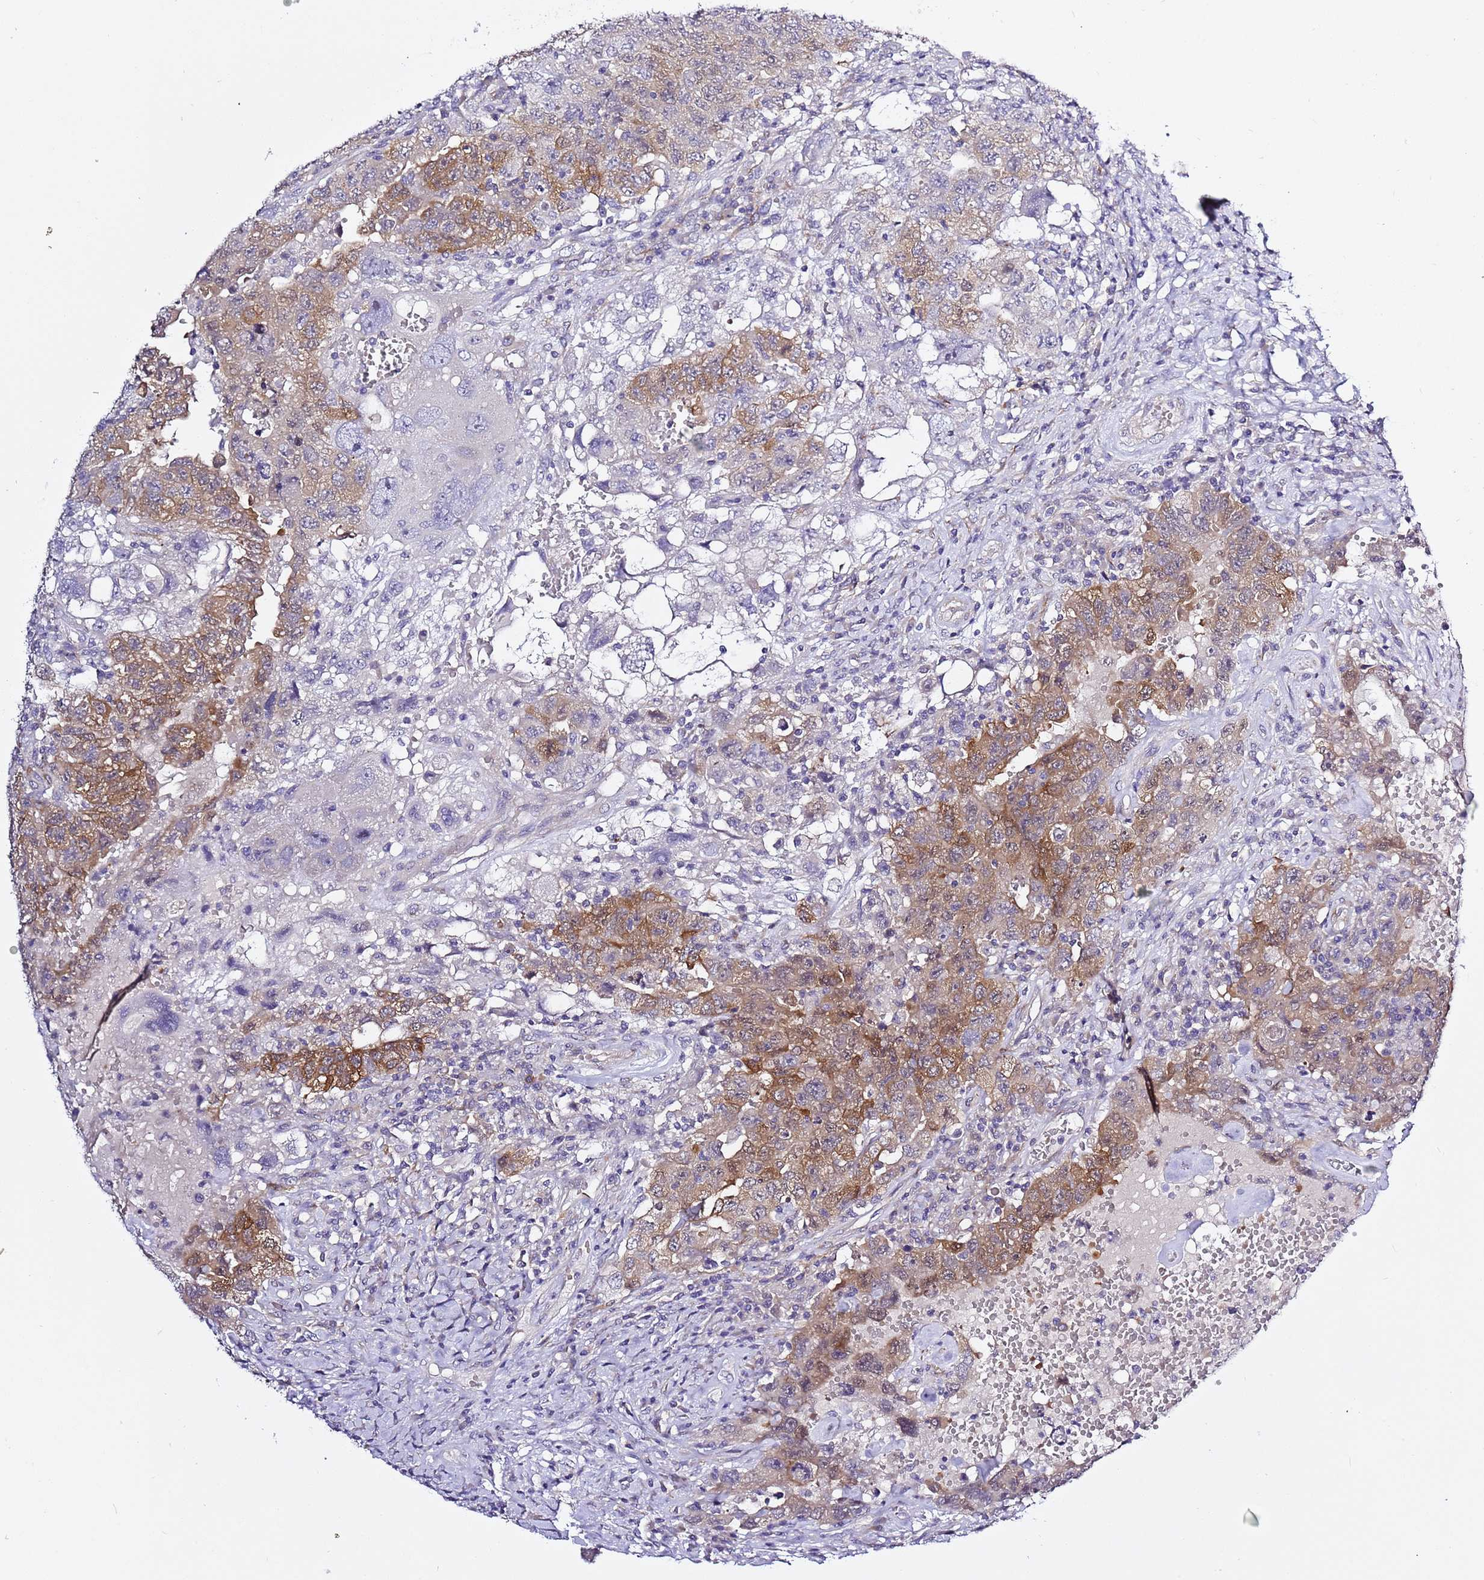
{"staining": {"intensity": "moderate", "quantity": ">75%", "location": "cytoplasmic/membranous"}, "tissue": "testis cancer", "cell_type": "Tumor cells", "image_type": "cancer", "snomed": [{"axis": "morphology", "description": "Carcinoma, Embryonal, NOS"}, {"axis": "topography", "description": "Testis"}], "caption": "An image of human testis embryonal carcinoma stained for a protein demonstrates moderate cytoplasmic/membranous brown staining in tumor cells. The staining is performed using DAB (3,3'-diaminobenzidine) brown chromogen to label protein expression. The nuclei are counter-stained blue using hematoxylin.", "gene": "RFK", "patient": {"sex": "male", "age": 26}}